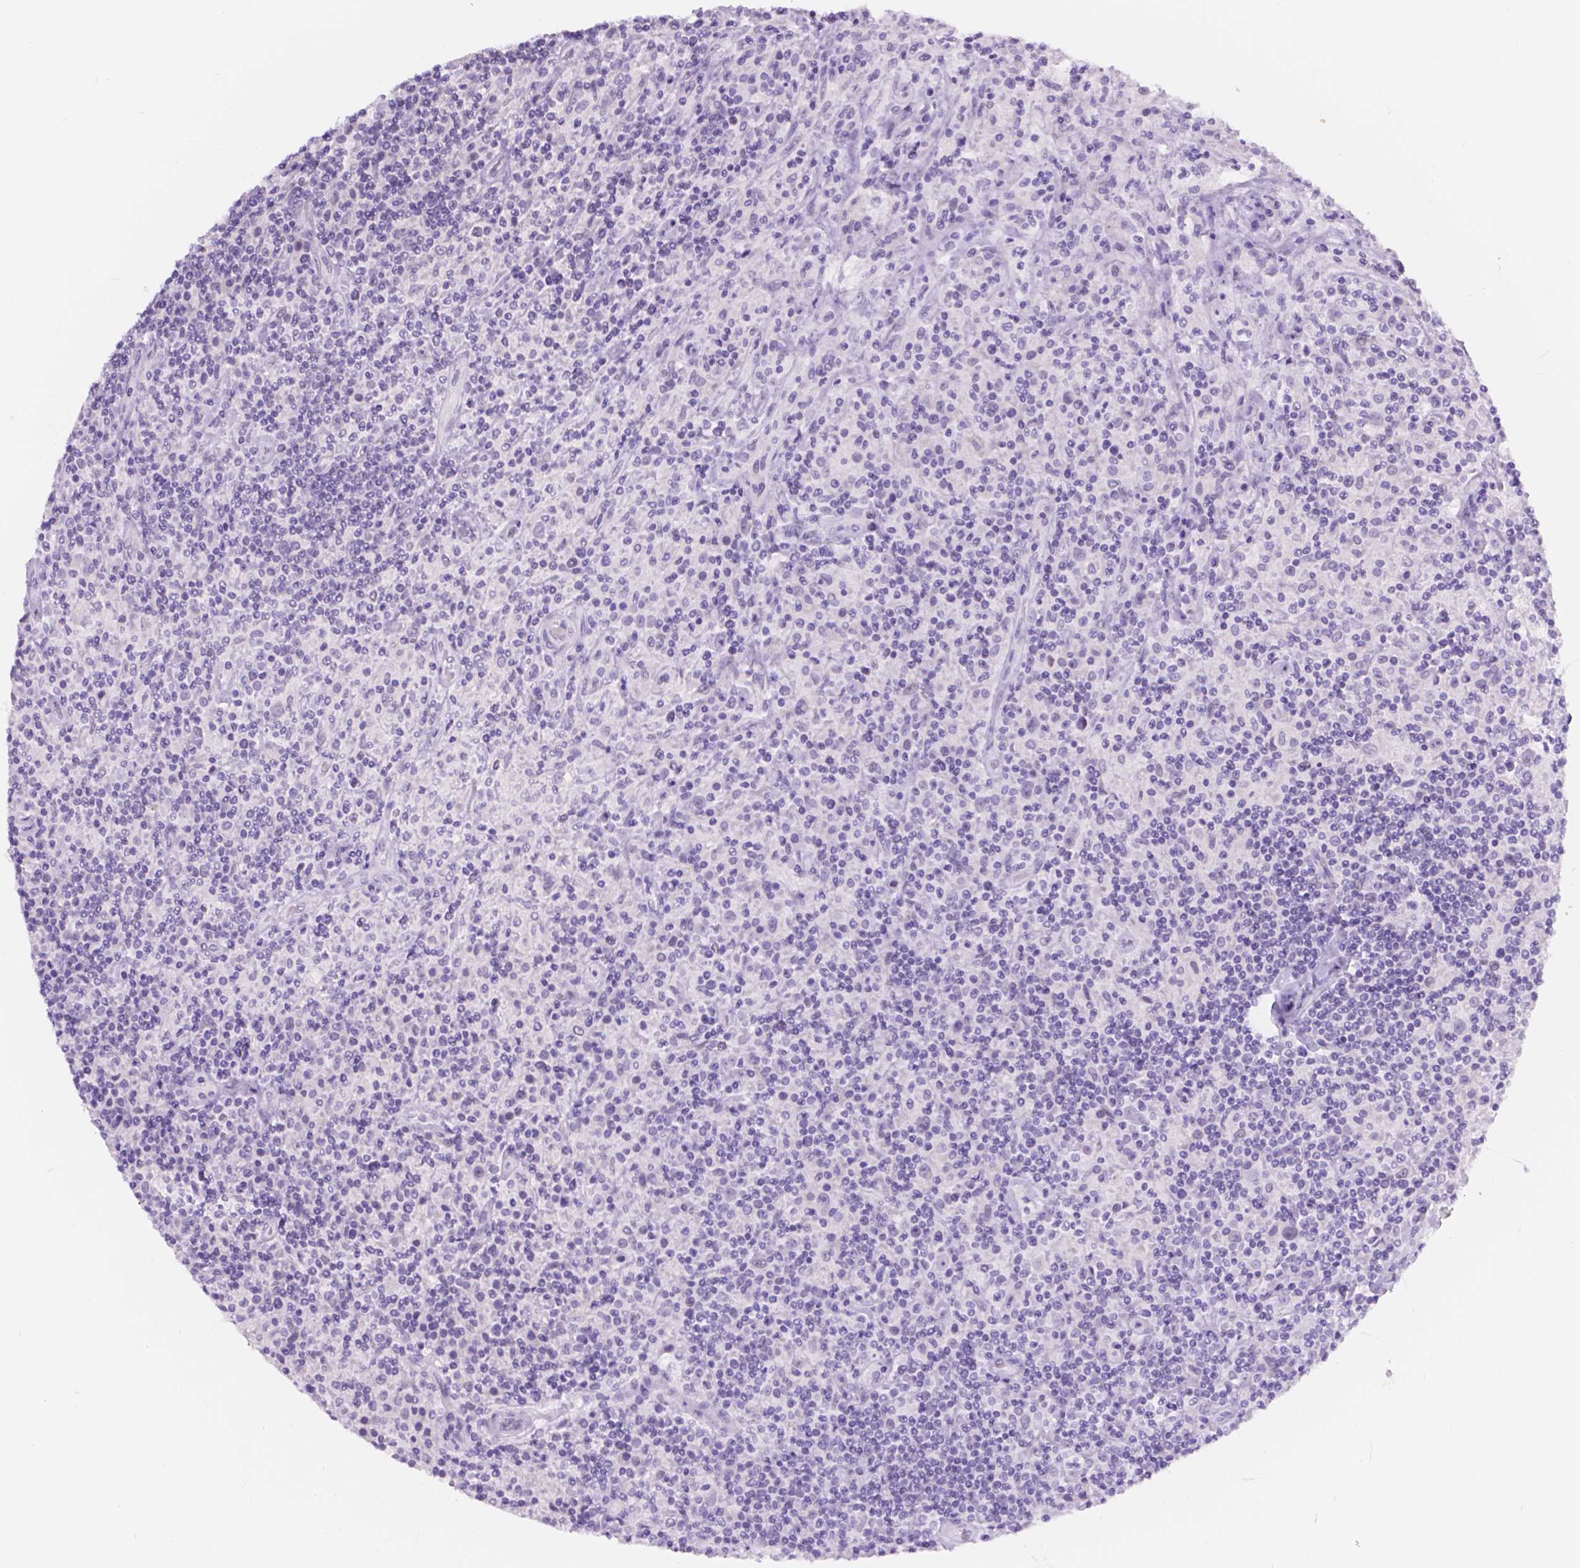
{"staining": {"intensity": "negative", "quantity": "none", "location": "none"}, "tissue": "lymphoma", "cell_type": "Tumor cells", "image_type": "cancer", "snomed": [{"axis": "morphology", "description": "Hodgkin's disease, NOS"}, {"axis": "topography", "description": "Lymph node"}], "caption": "An IHC photomicrograph of lymphoma is shown. There is no staining in tumor cells of lymphoma. The staining was performed using DAB to visualize the protein expression in brown, while the nuclei were stained in blue with hematoxylin (Magnification: 20x).", "gene": "DCC", "patient": {"sex": "male", "age": 70}}